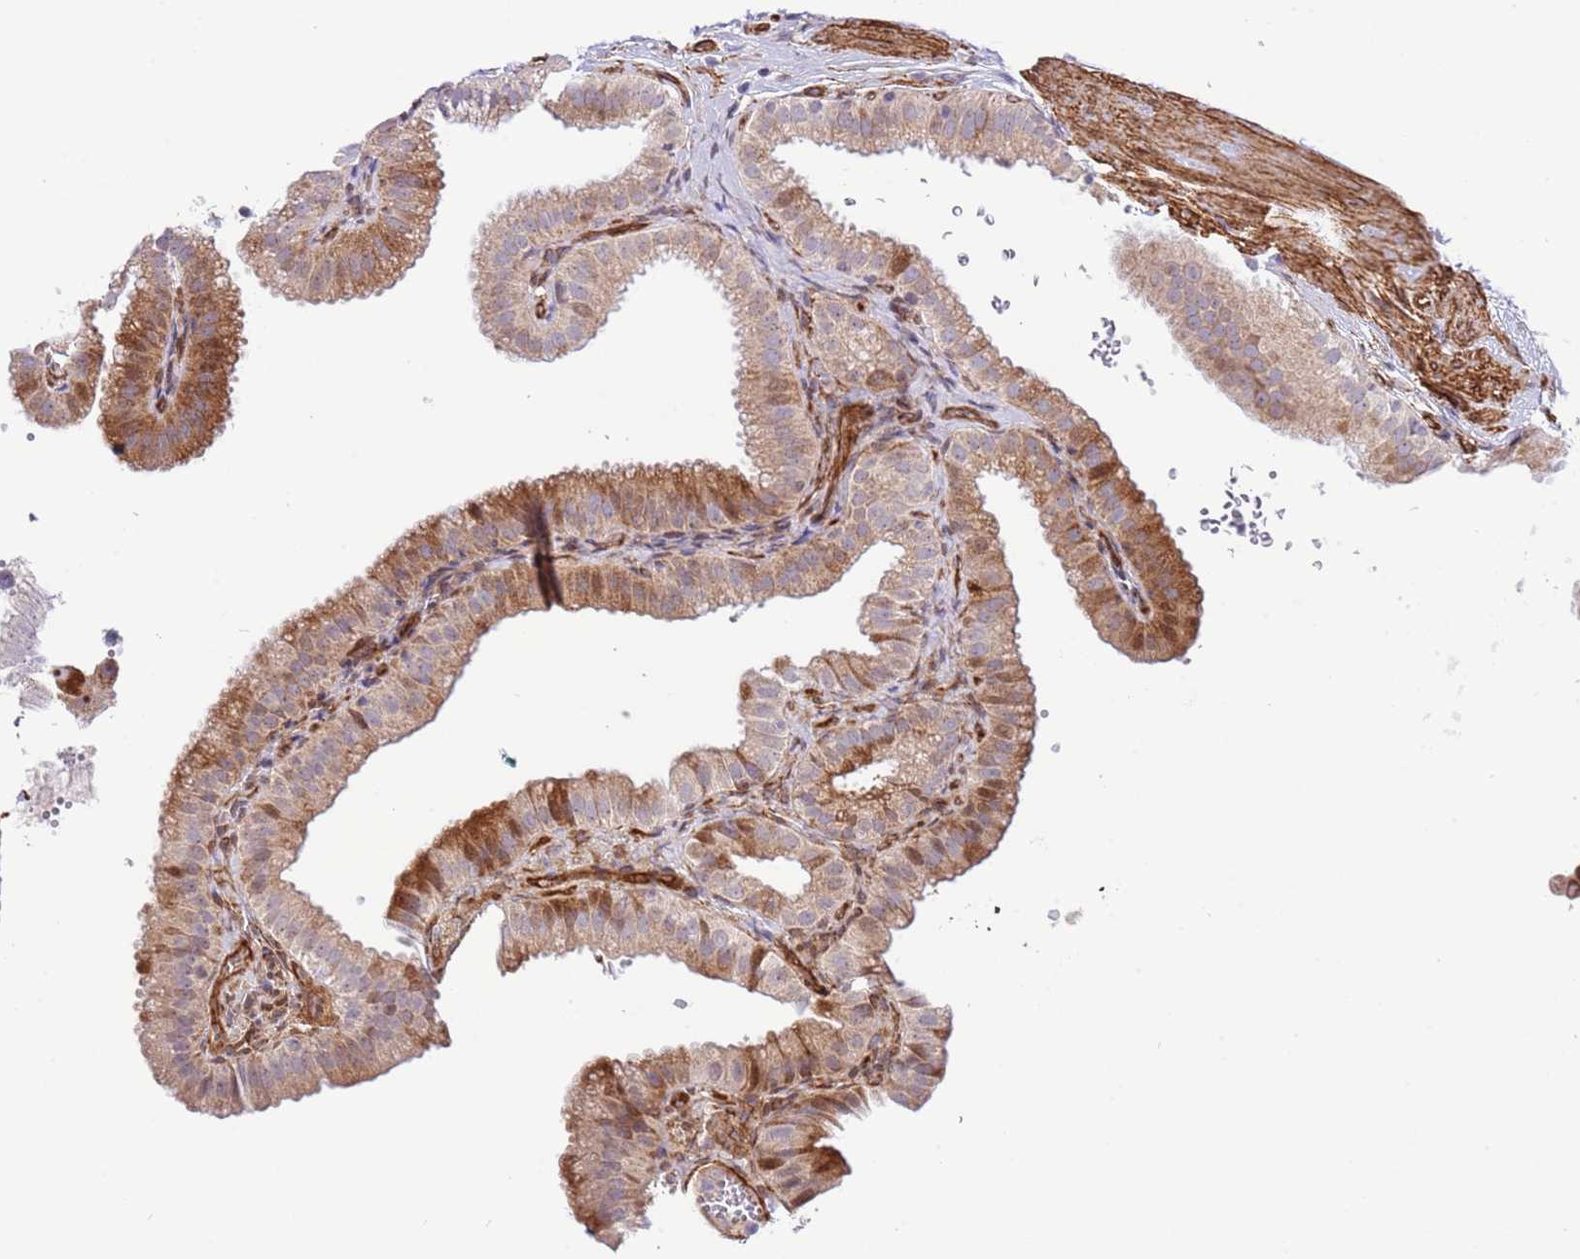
{"staining": {"intensity": "moderate", "quantity": "25%-75%", "location": "cytoplasmic/membranous"}, "tissue": "gallbladder", "cell_type": "Glandular cells", "image_type": "normal", "snomed": [{"axis": "morphology", "description": "Normal tissue, NOS"}, {"axis": "topography", "description": "Gallbladder"}], "caption": "Moderate cytoplasmic/membranous staining for a protein is present in approximately 25%-75% of glandular cells of benign gallbladder using immunohistochemistry.", "gene": "NEK3", "patient": {"sex": "female", "age": 61}}